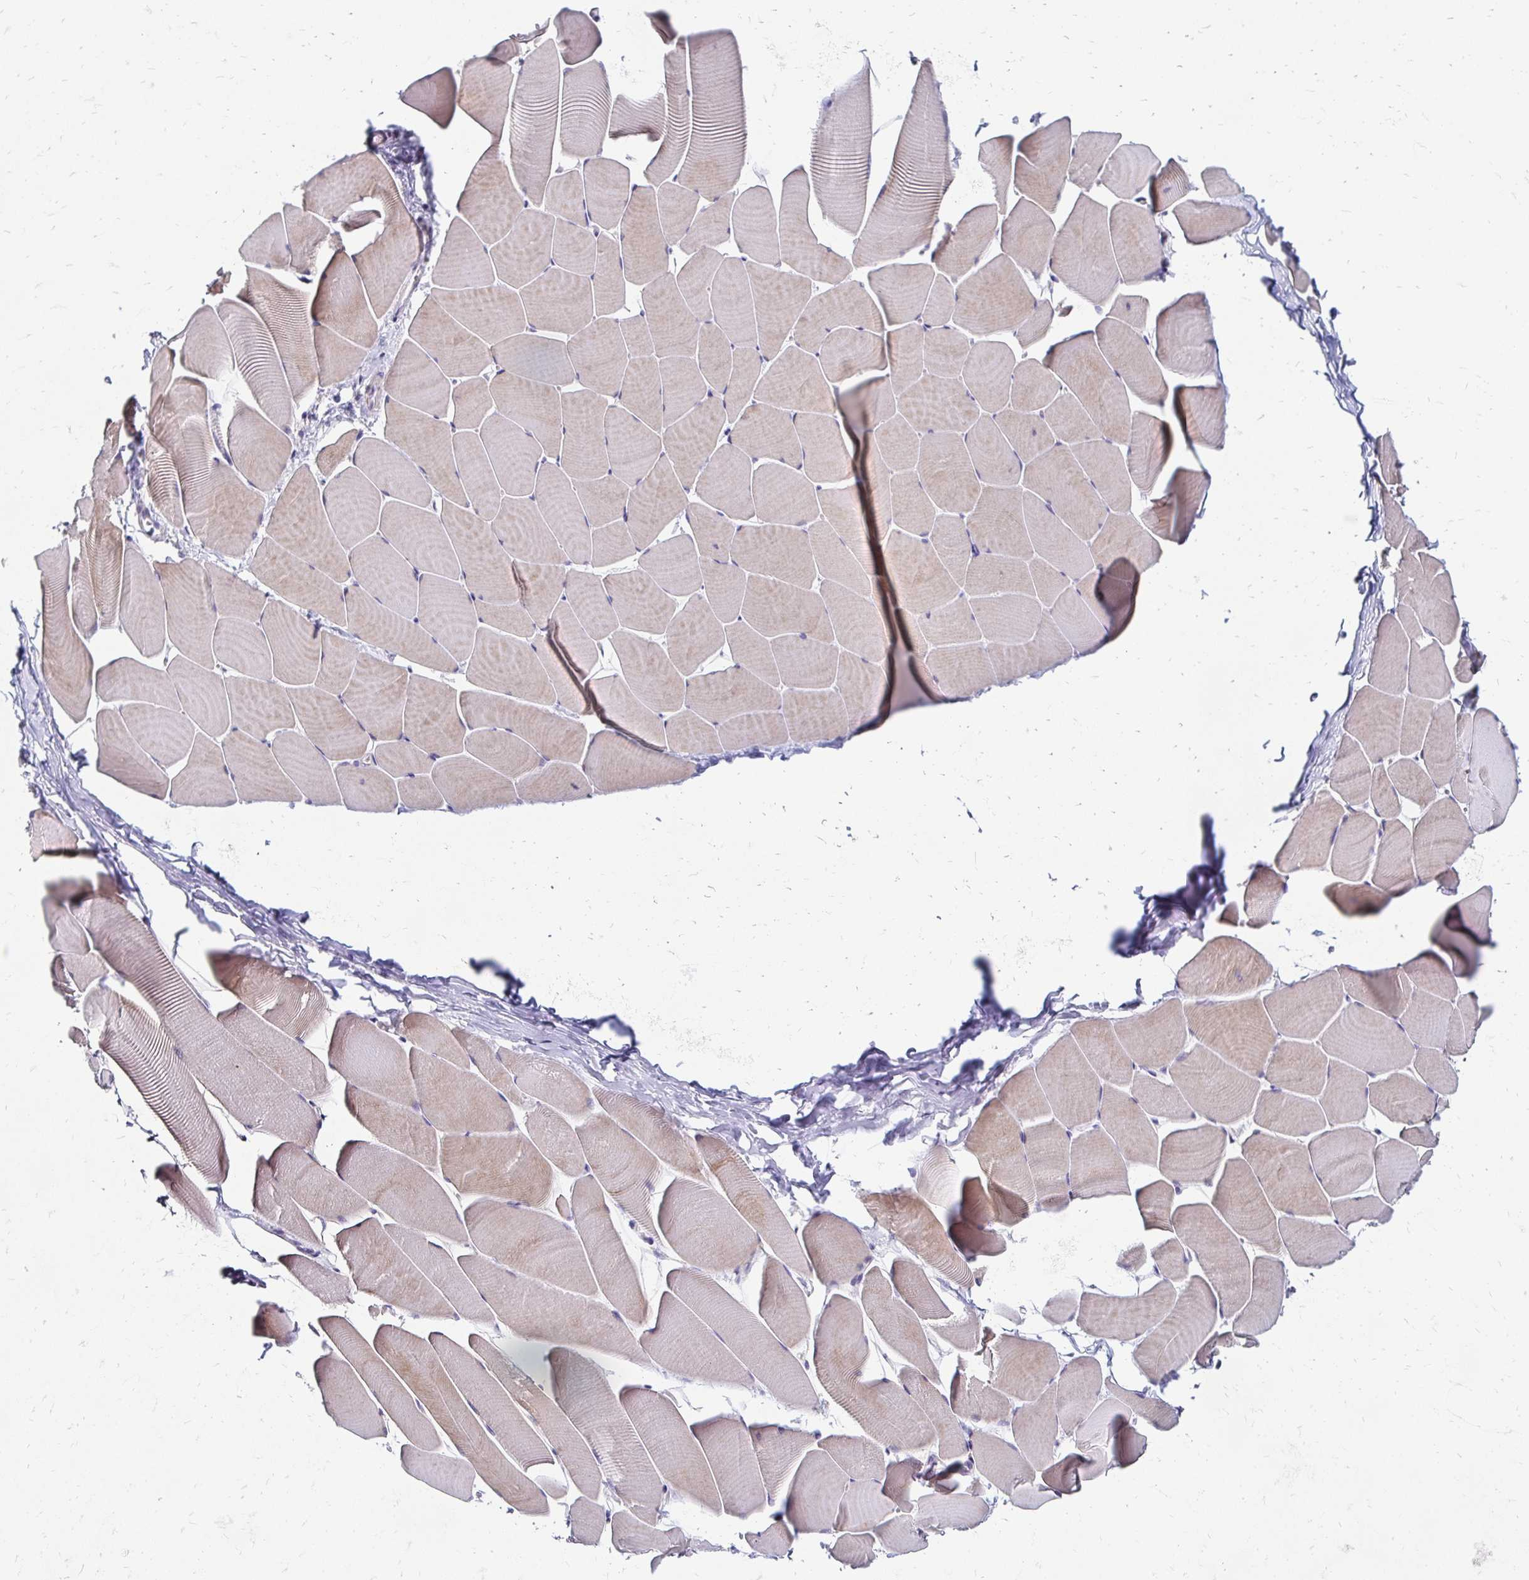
{"staining": {"intensity": "moderate", "quantity": "<25%", "location": "cytoplasmic/membranous"}, "tissue": "skeletal muscle", "cell_type": "Myocytes", "image_type": "normal", "snomed": [{"axis": "morphology", "description": "Normal tissue, NOS"}, {"axis": "topography", "description": "Skeletal muscle"}], "caption": "Skeletal muscle stained with DAB (3,3'-diaminobenzidine) immunohistochemistry demonstrates low levels of moderate cytoplasmic/membranous expression in approximately <25% of myocytes.", "gene": "DTNB", "patient": {"sex": "male", "age": 25}}